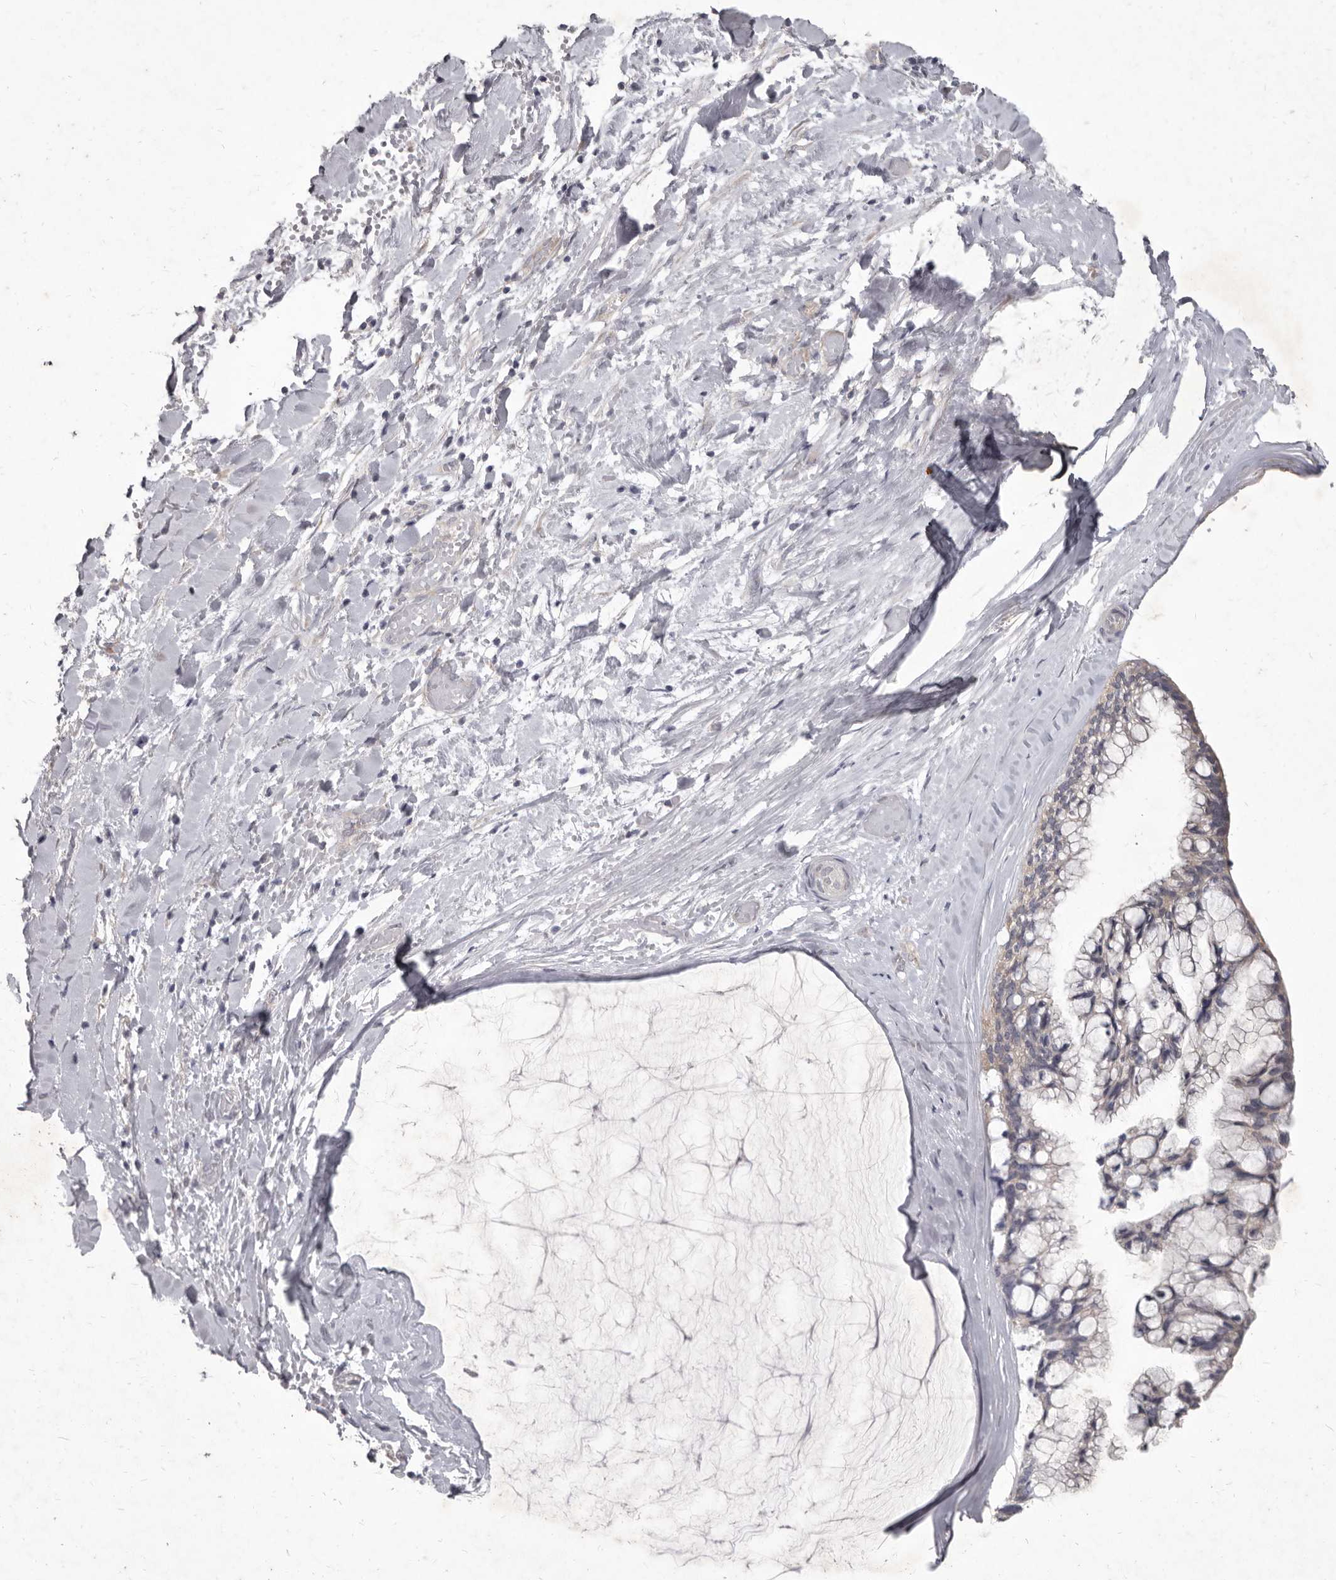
{"staining": {"intensity": "negative", "quantity": "none", "location": "none"}, "tissue": "ovarian cancer", "cell_type": "Tumor cells", "image_type": "cancer", "snomed": [{"axis": "morphology", "description": "Cystadenocarcinoma, mucinous, NOS"}, {"axis": "topography", "description": "Ovary"}], "caption": "DAB immunohistochemical staining of mucinous cystadenocarcinoma (ovarian) reveals no significant staining in tumor cells.", "gene": "GSK3B", "patient": {"sex": "female", "age": 39}}